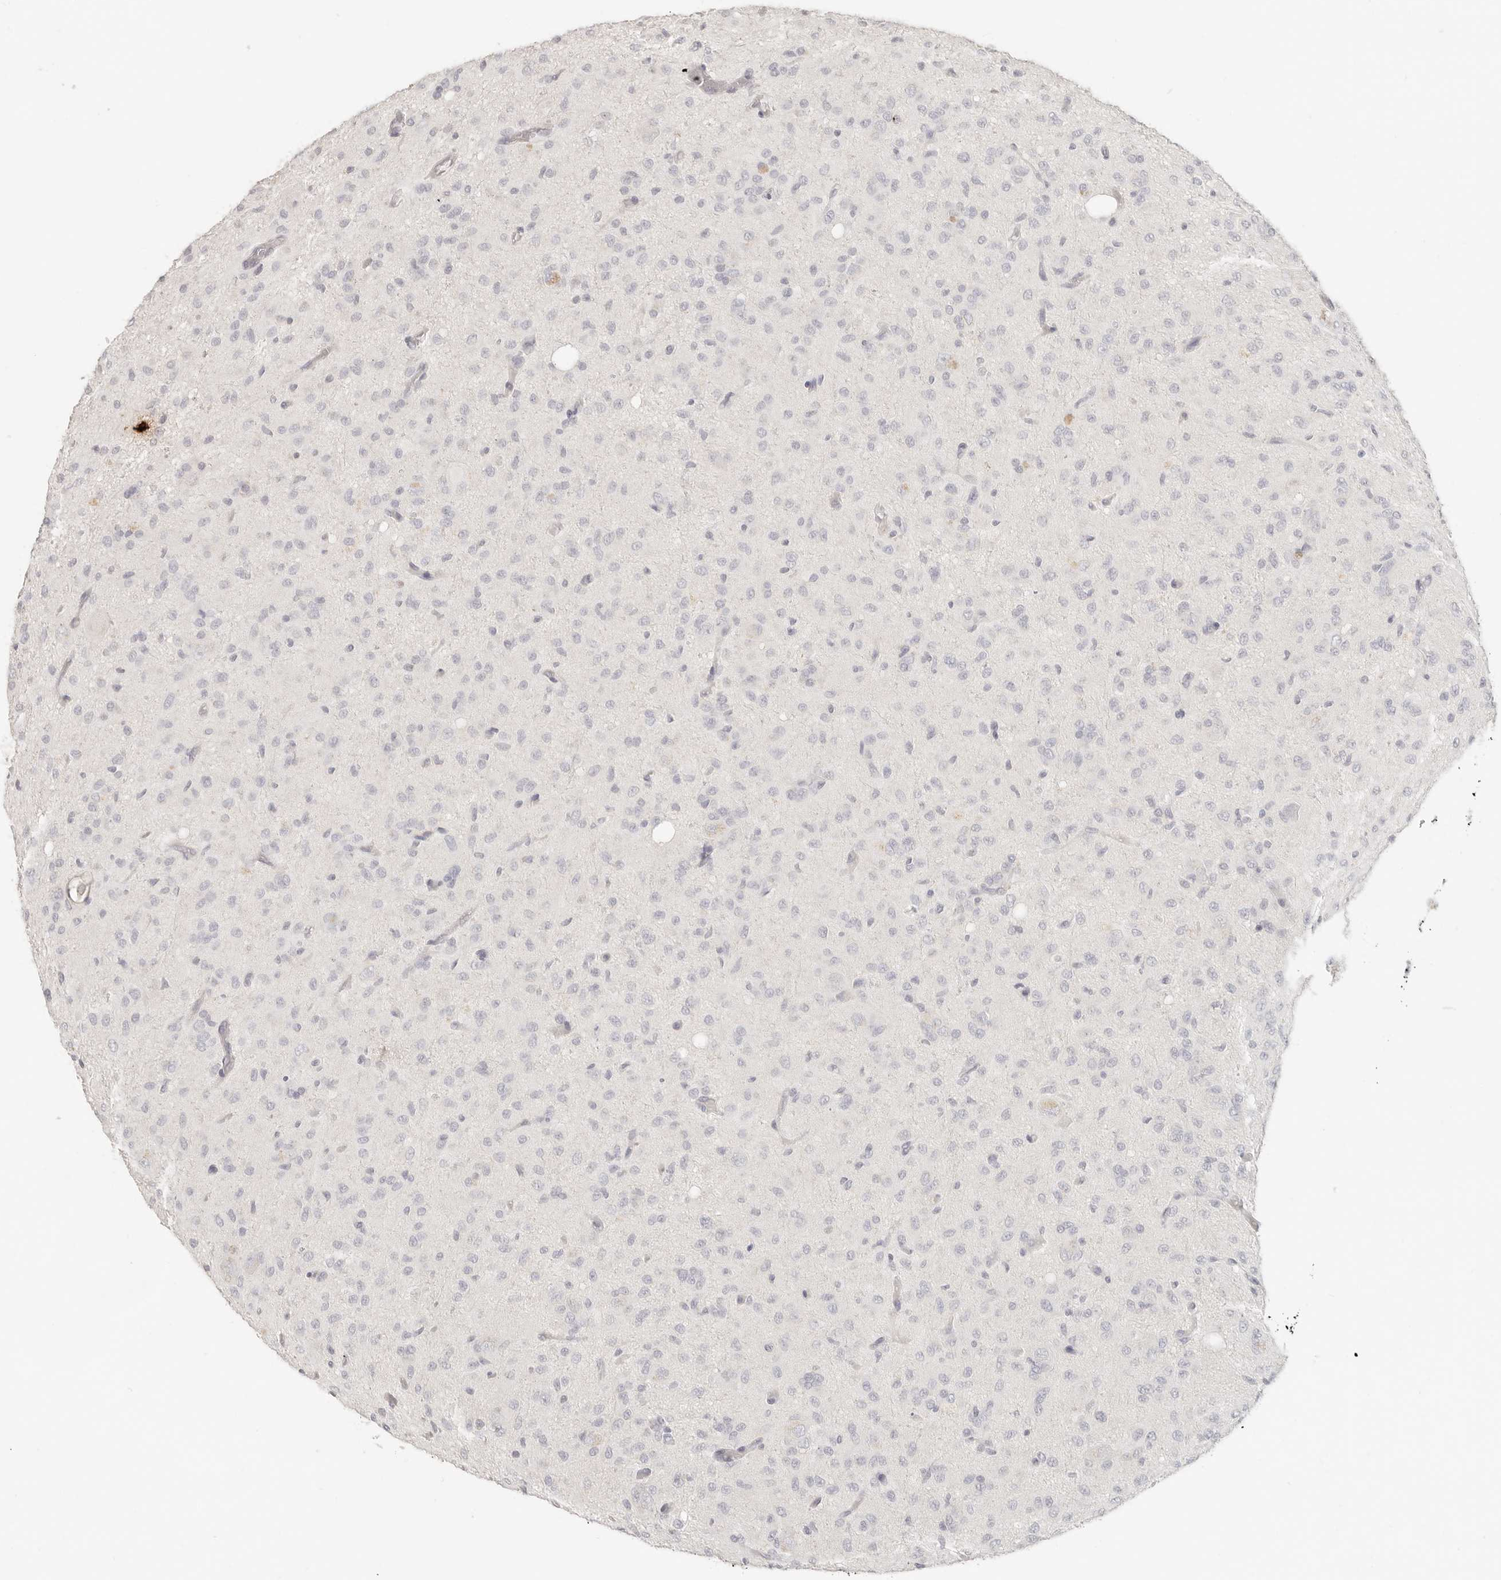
{"staining": {"intensity": "negative", "quantity": "none", "location": "none"}, "tissue": "glioma", "cell_type": "Tumor cells", "image_type": "cancer", "snomed": [{"axis": "morphology", "description": "Glioma, malignant, High grade"}, {"axis": "topography", "description": "Brain"}], "caption": "Immunohistochemistry (IHC) photomicrograph of neoplastic tissue: malignant glioma (high-grade) stained with DAB (3,3'-diaminobenzidine) shows no significant protein staining in tumor cells.", "gene": "EPCAM", "patient": {"sex": "female", "age": 59}}